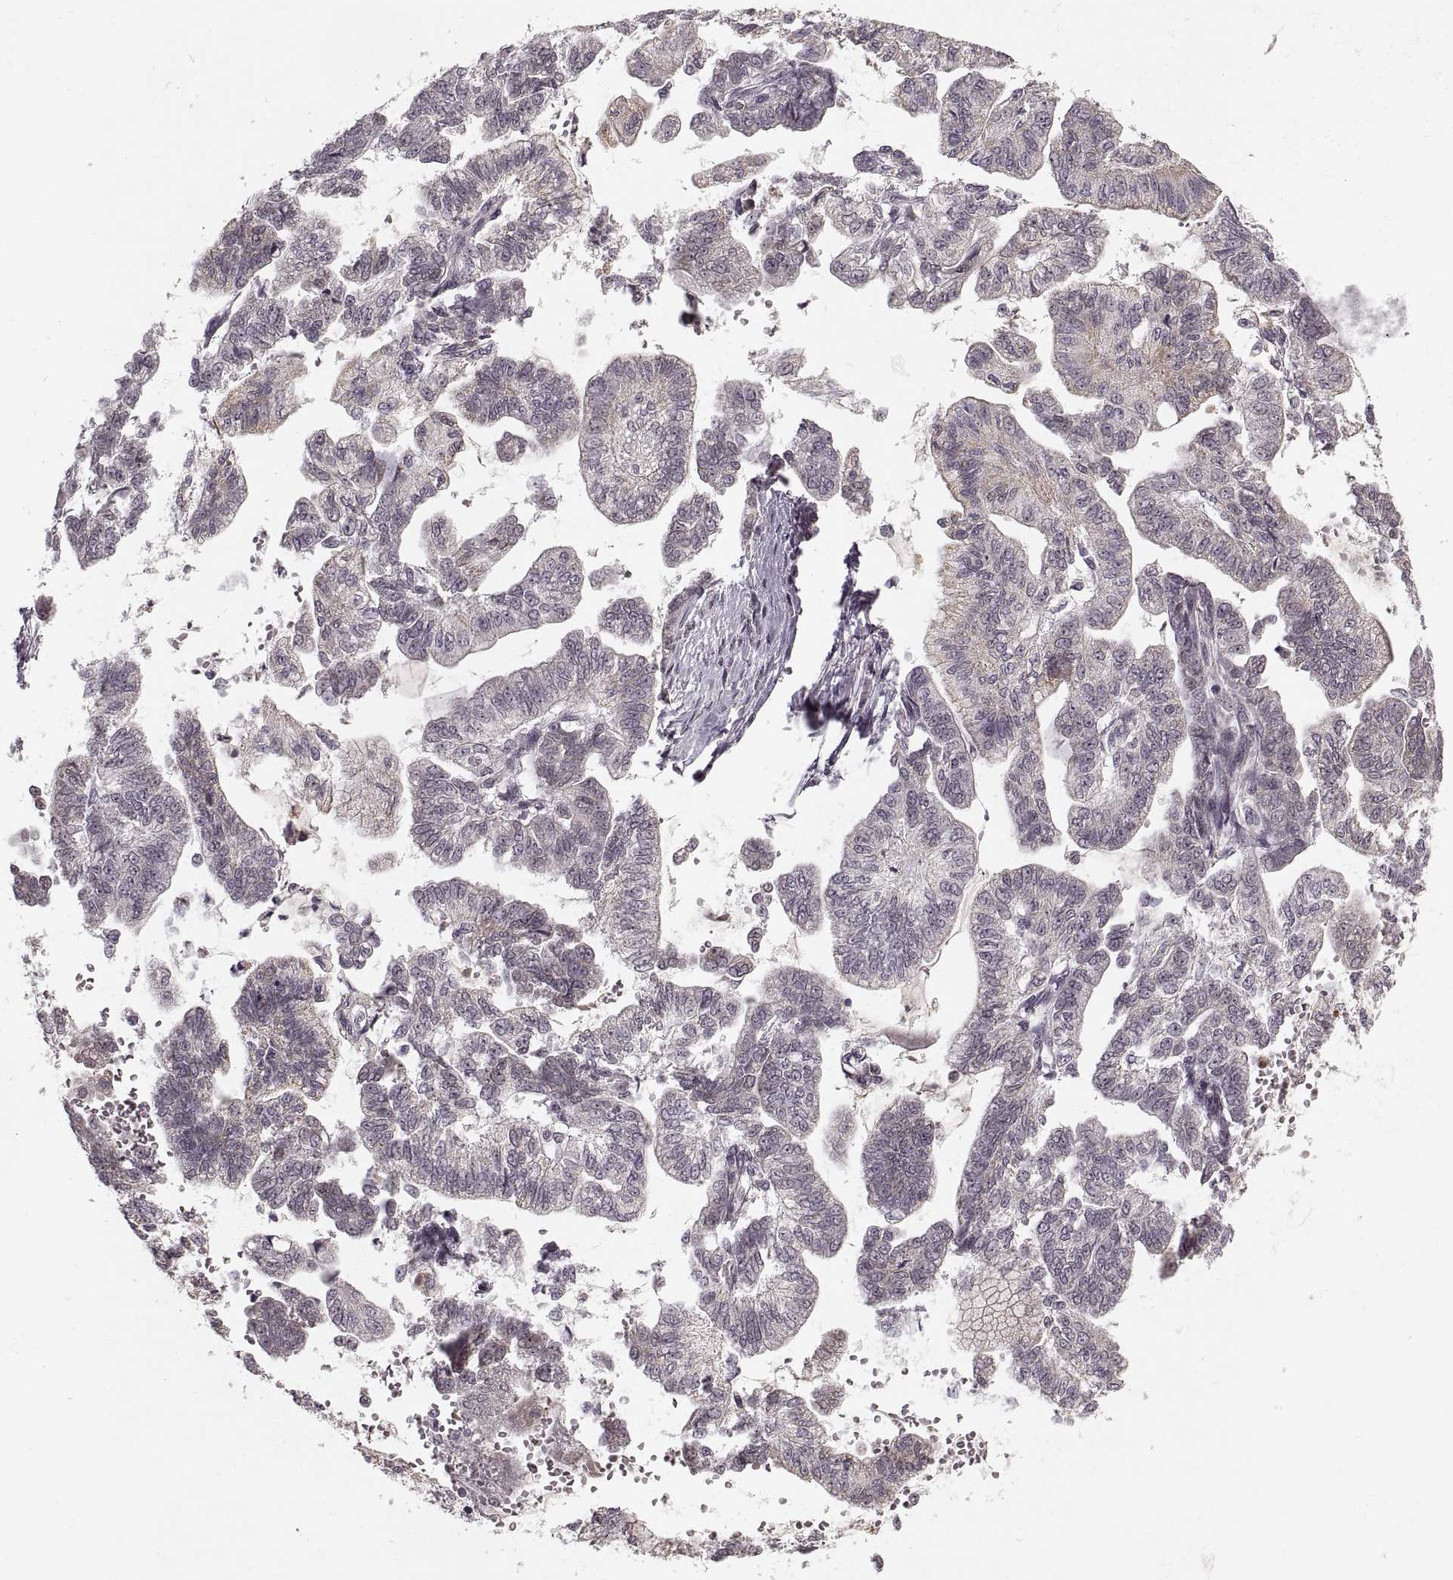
{"staining": {"intensity": "negative", "quantity": "none", "location": "none"}, "tissue": "stomach cancer", "cell_type": "Tumor cells", "image_type": "cancer", "snomed": [{"axis": "morphology", "description": "Adenocarcinoma, NOS"}, {"axis": "topography", "description": "Stomach"}], "caption": "Protein analysis of adenocarcinoma (stomach) displays no significant staining in tumor cells.", "gene": "ASIC3", "patient": {"sex": "male", "age": 83}}